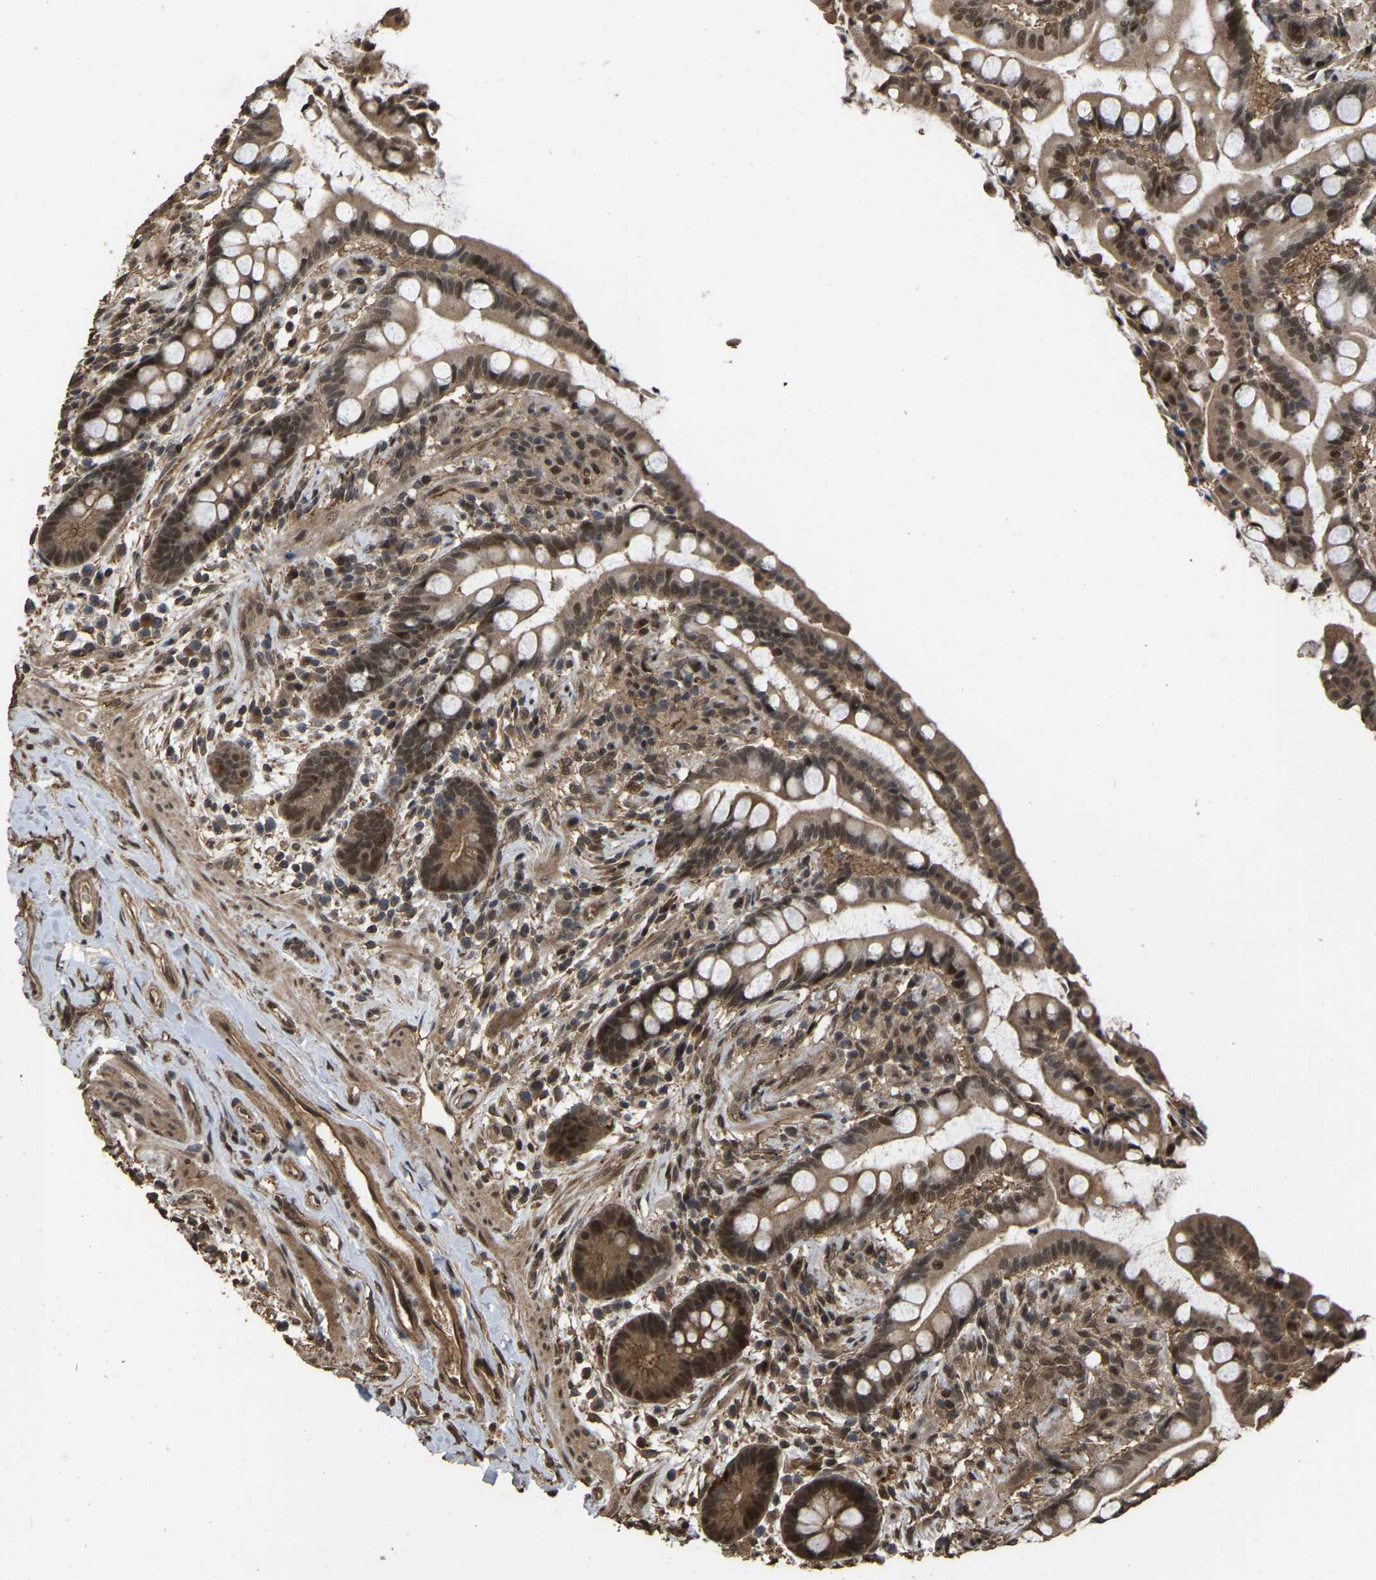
{"staining": {"intensity": "strong", "quantity": ">75%", "location": "cytoplasmic/membranous,nuclear"}, "tissue": "colon", "cell_type": "Endothelial cells", "image_type": "normal", "snomed": [{"axis": "morphology", "description": "Normal tissue, NOS"}, {"axis": "topography", "description": "Colon"}], "caption": "Benign colon was stained to show a protein in brown. There is high levels of strong cytoplasmic/membranous,nuclear expression in about >75% of endothelial cells.", "gene": "ARHGAP23", "patient": {"sex": "male", "age": 73}}